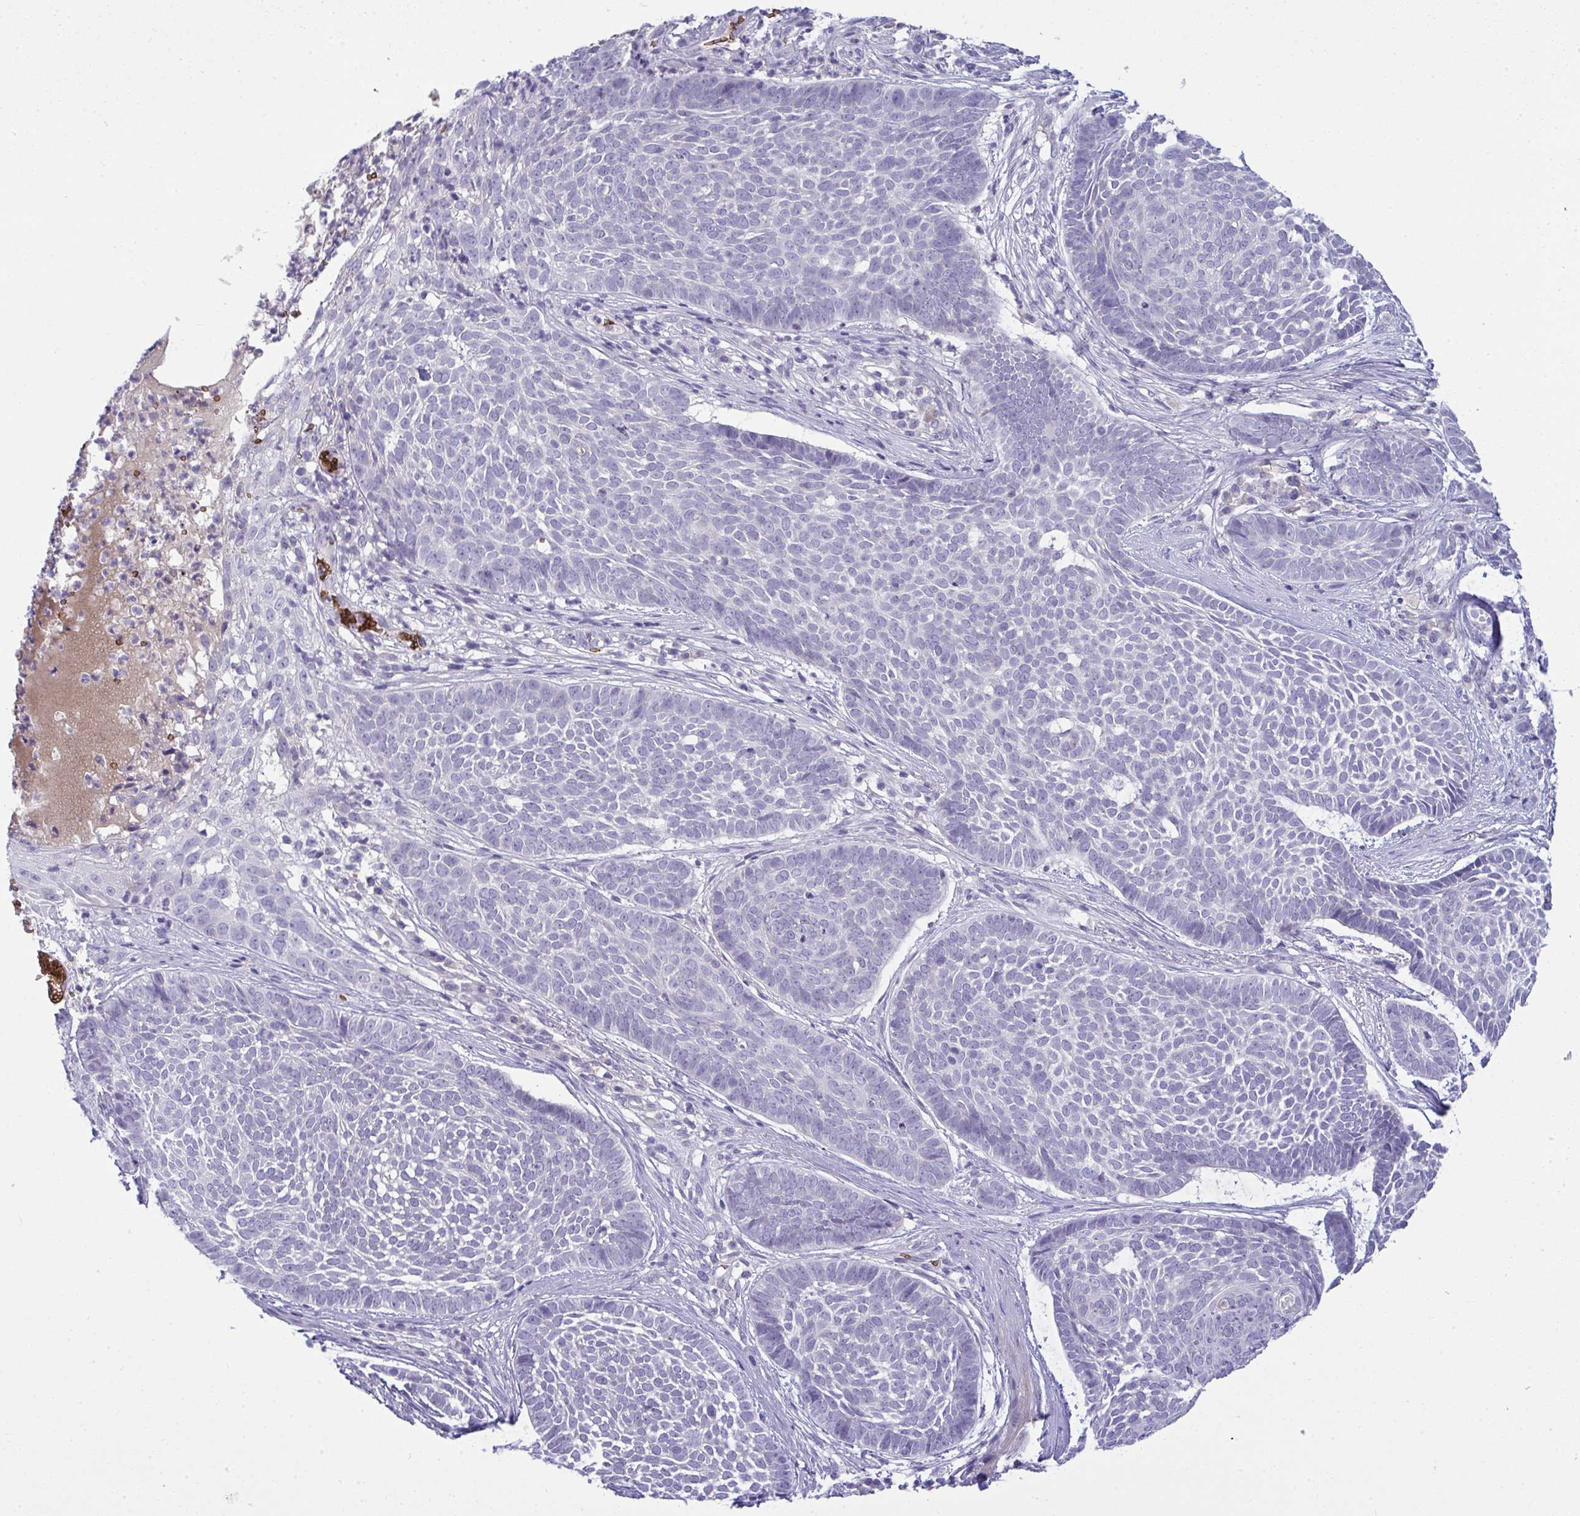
{"staining": {"intensity": "negative", "quantity": "none", "location": "none"}, "tissue": "skin cancer", "cell_type": "Tumor cells", "image_type": "cancer", "snomed": [{"axis": "morphology", "description": "Basal cell carcinoma"}, {"axis": "topography", "description": "Skin"}], "caption": "Immunohistochemistry micrograph of skin cancer stained for a protein (brown), which demonstrates no positivity in tumor cells. The staining is performed using DAB brown chromogen with nuclei counter-stained in using hematoxylin.", "gene": "SPTB", "patient": {"sex": "female", "age": 89}}